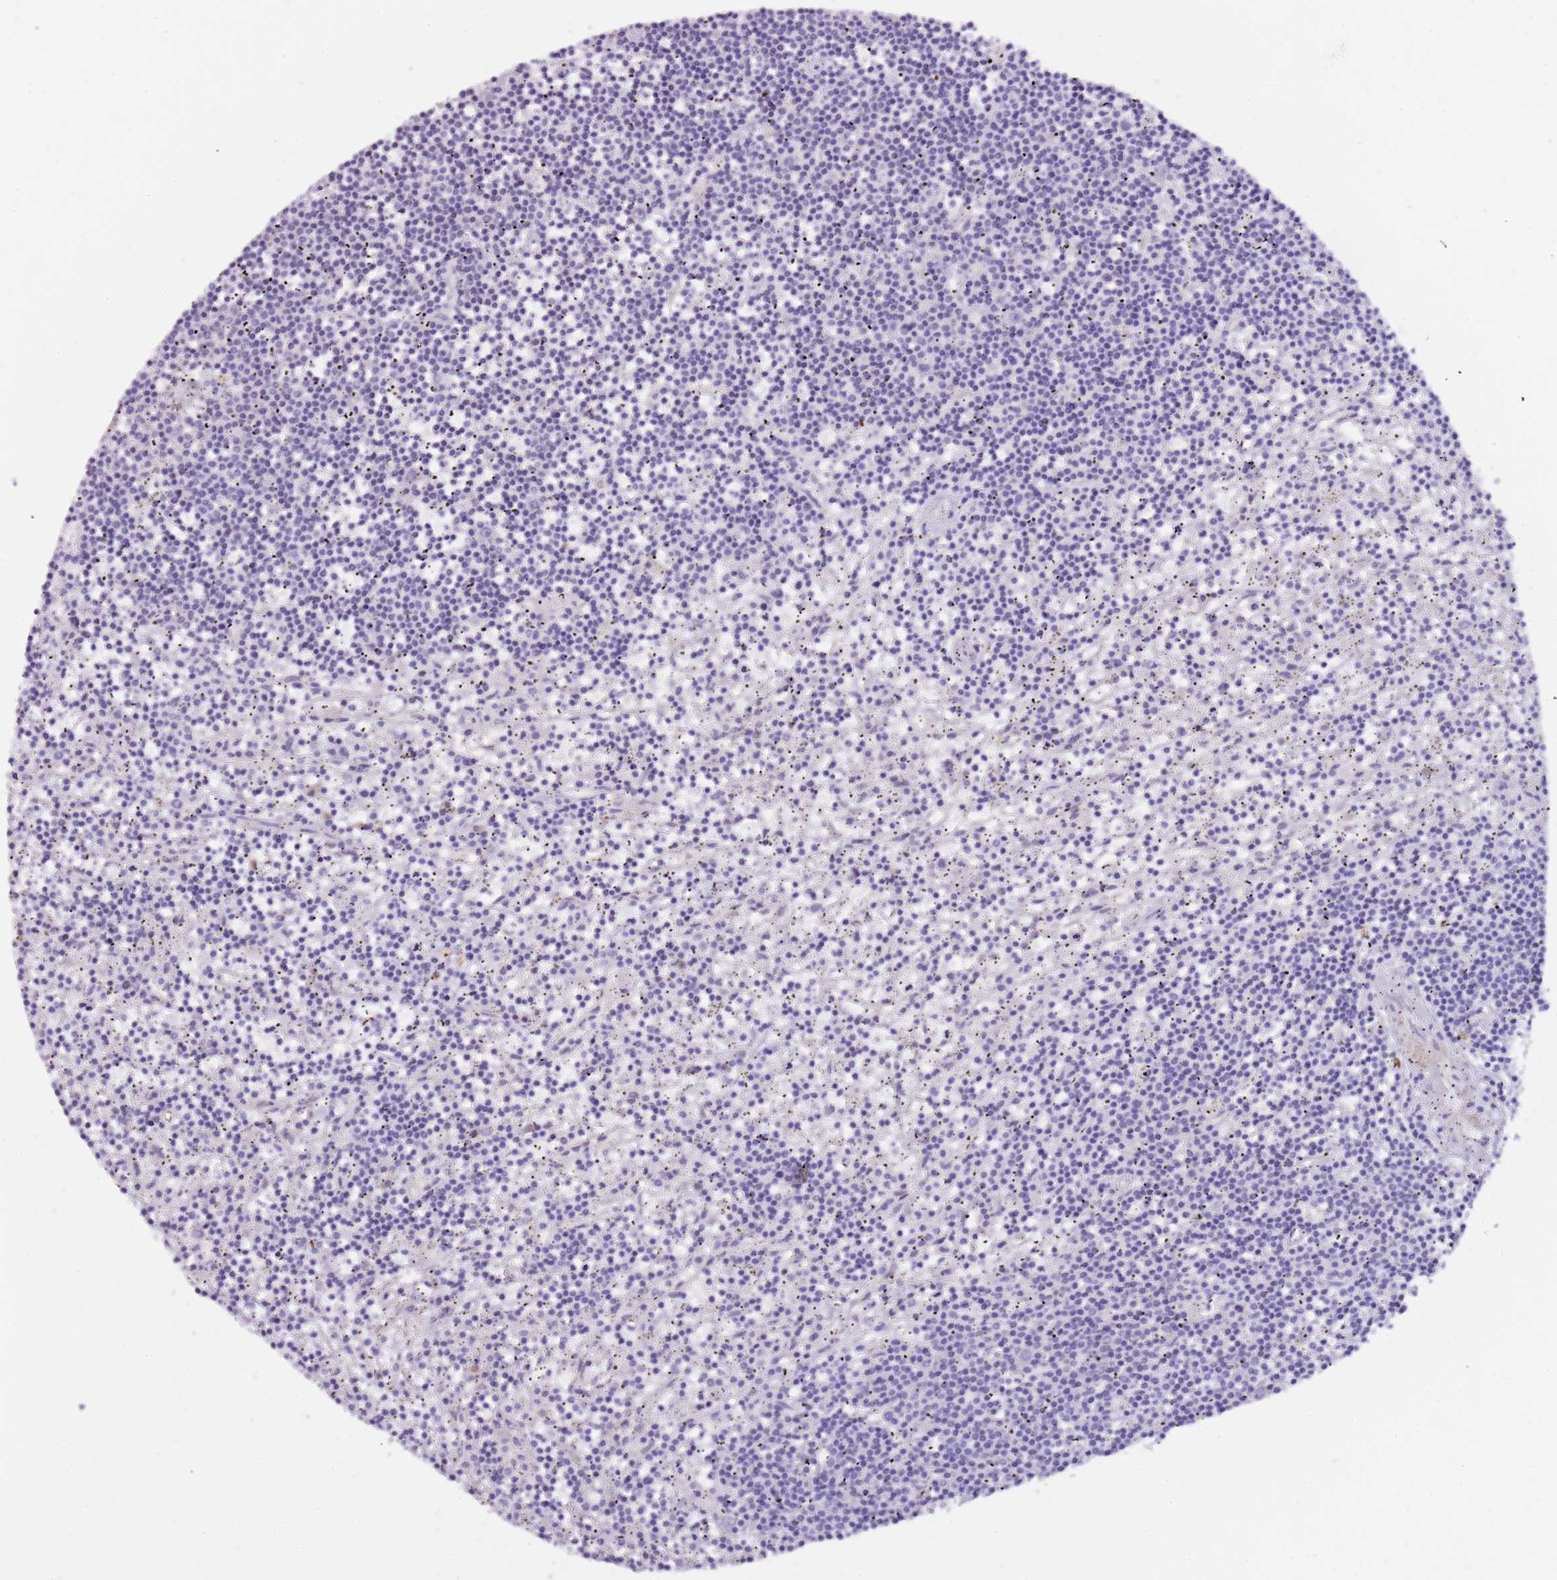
{"staining": {"intensity": "negative", "quantity": "none", "location": "none"}, "tissue": "lymphoma", "cell_type": "Tumor cells", "image_type": "cancer", "snomed": [{"axis": "morphology", "description": "Malignant lymphoma, non-Hodgkin's type, Low grade"}, {"axis": "topography", "description": "Spleen"}], "caption": "IHC of lymphoma demonstrates no positivity in tumor cells. The staining is performed using DAB brown chromogen with nuclei counter-stained in using hematoxylin.", "gene": "NKX2-3", "patient": {"sex": "male", "age": 76}}